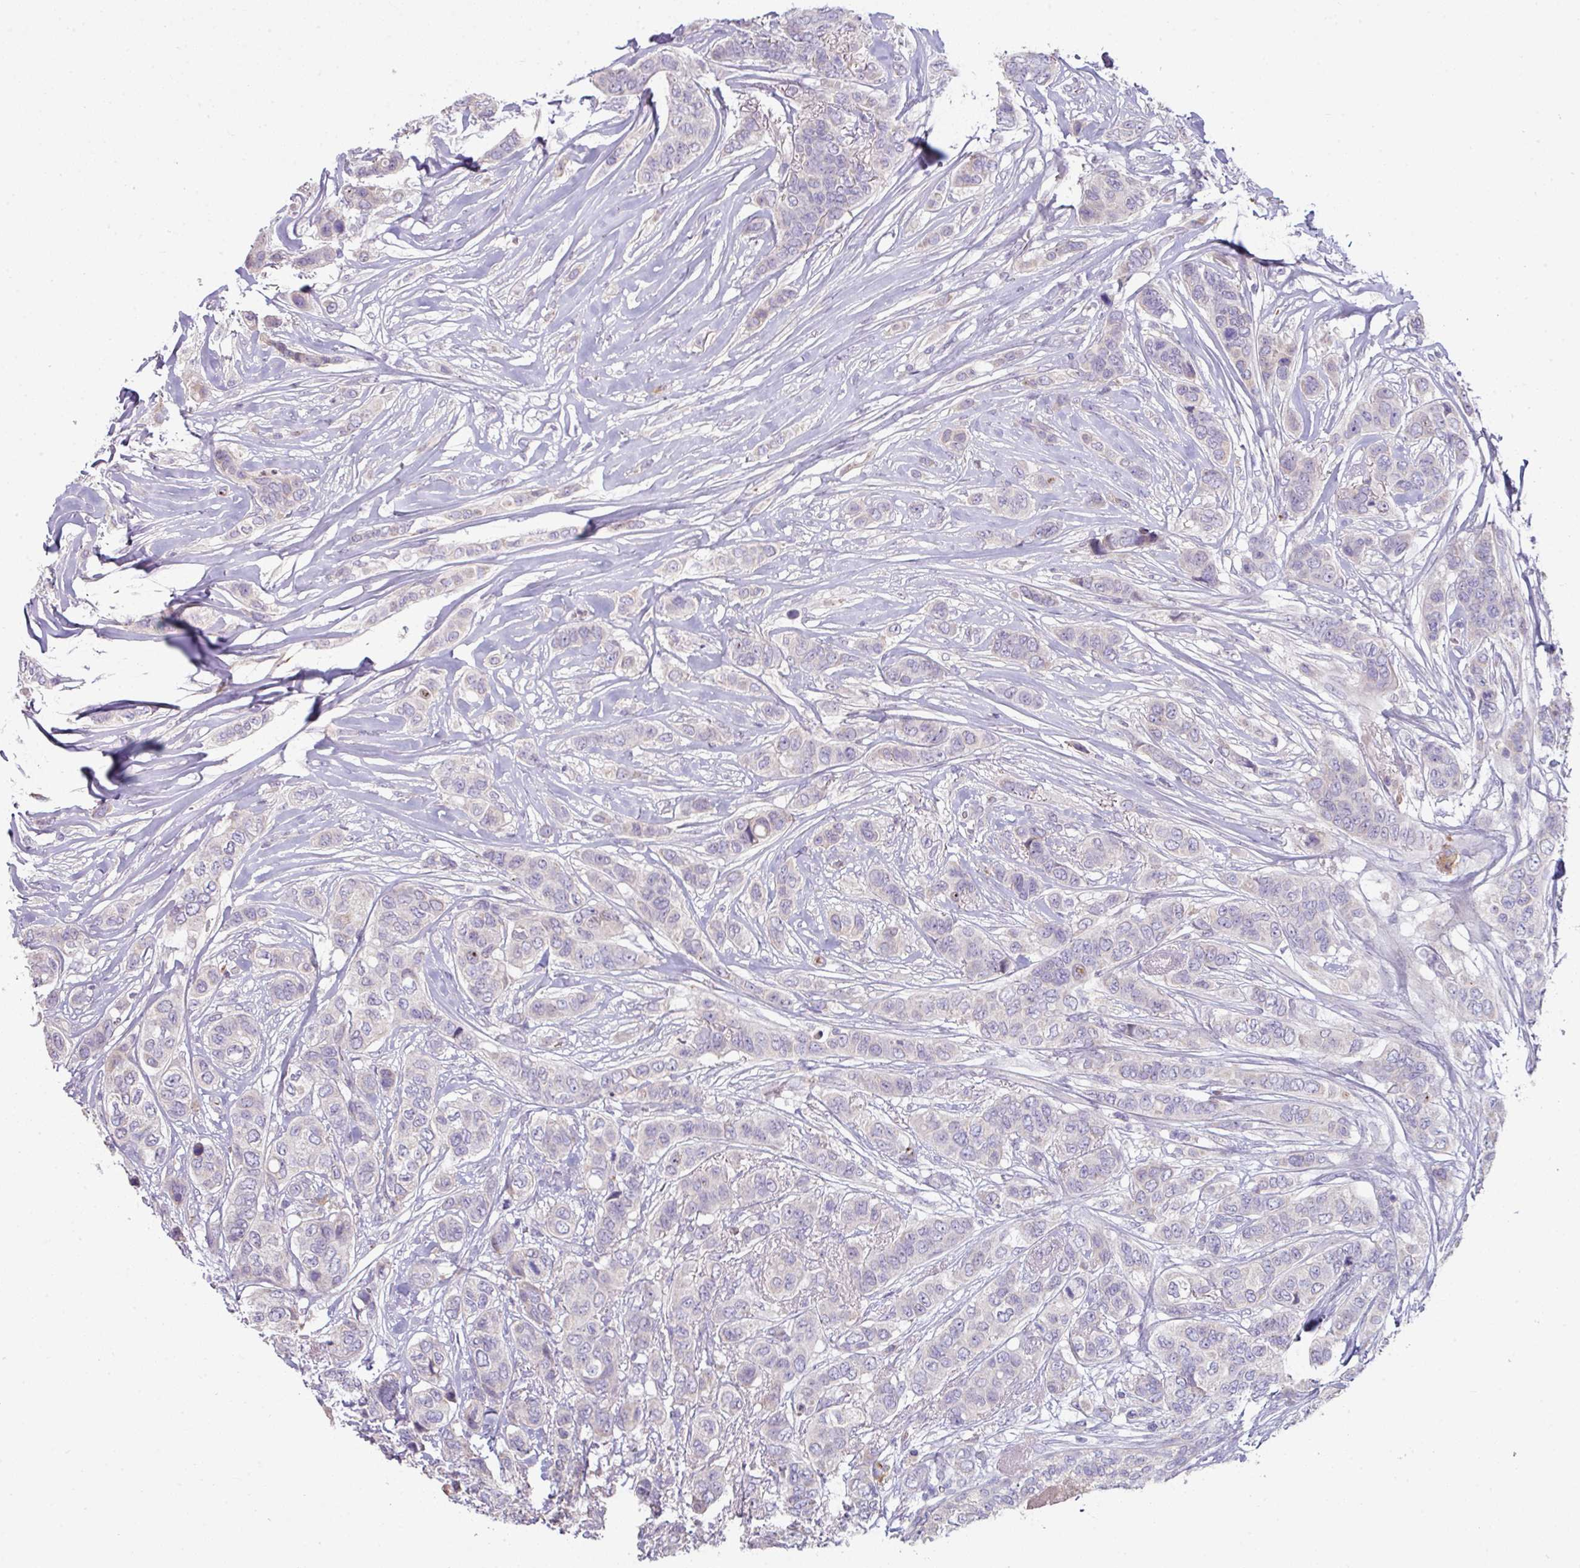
{"staining": {"intensity": "negative", "quantity": "none", "location": "none"}, "tissue": "breast cancer", "cell_type": "Tumor cells", "image_type": "cancer", "snomed": [{"axis": "morphology", "description": "Lobular carcinoma"}, {"axis": "topography", "description": "Breast"}], "caption": "Immunohistochemistry histopathology image of neoplastic tissue: human breast cancer stained with DAB reveals no significant protein staining in tumor cells.", "gene": "SLAMF6", "patient": {"sex": "female", "age": 51}}